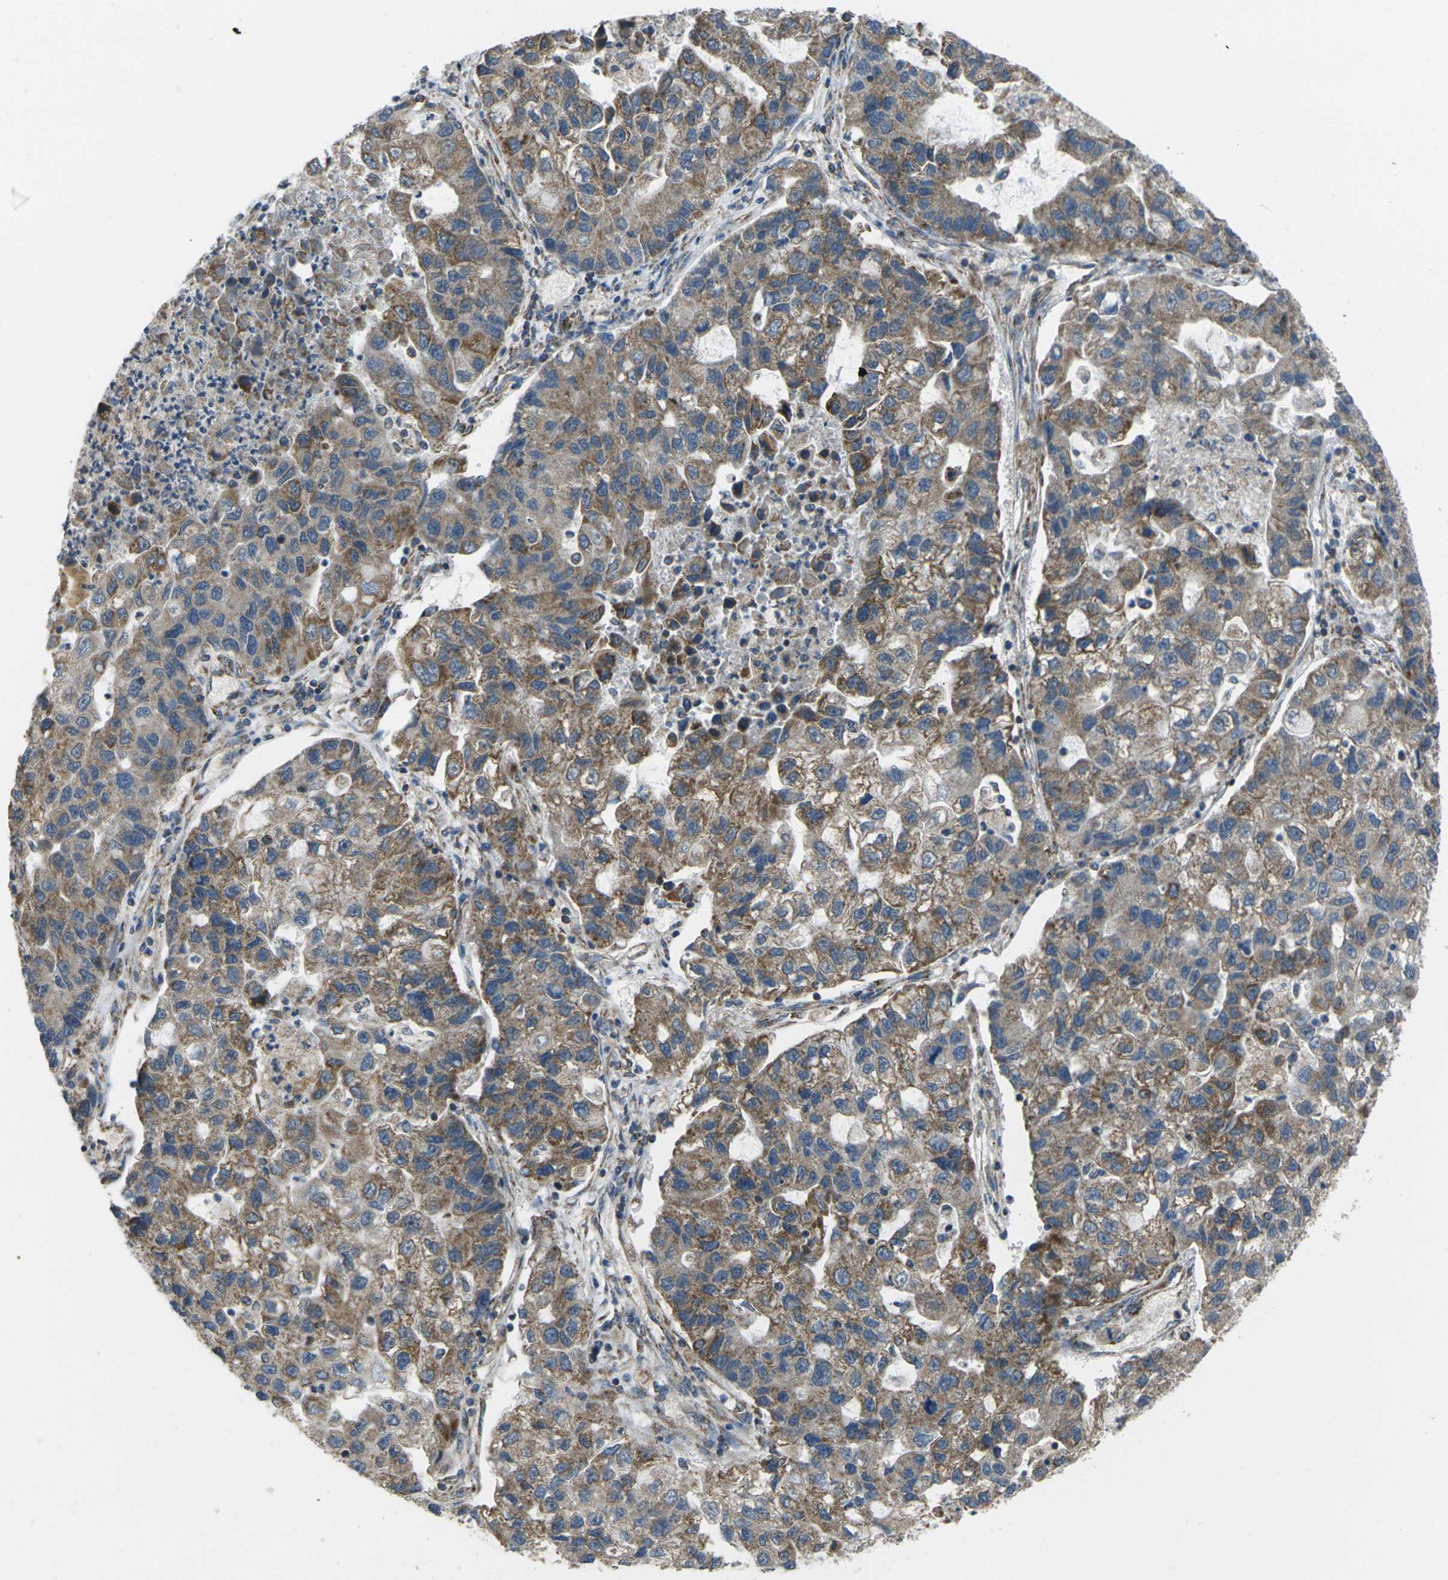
{"staining": {"intensity": "moderate", "quantity": ">75%", "location": "cytoplasmic/membranous"}, "tissue": "lung cancer", "cell_type": "Tumor cells", "image_type": "cancer", "snomed": [{"axis": "morphology", "description": "Adenocarcinoma, NOS"}, {"axis": "topography", "description": "Lung"}], "caption": "Immunohistochemistry histopathology image of human lung cancer stained for a protein (brown), which shows medium levels of moderate cytoplasmic/membranous expression in about >75% of tumor cells.", "gene": "TMEM120B", "patient": {"sex": "female", "age": 51}}